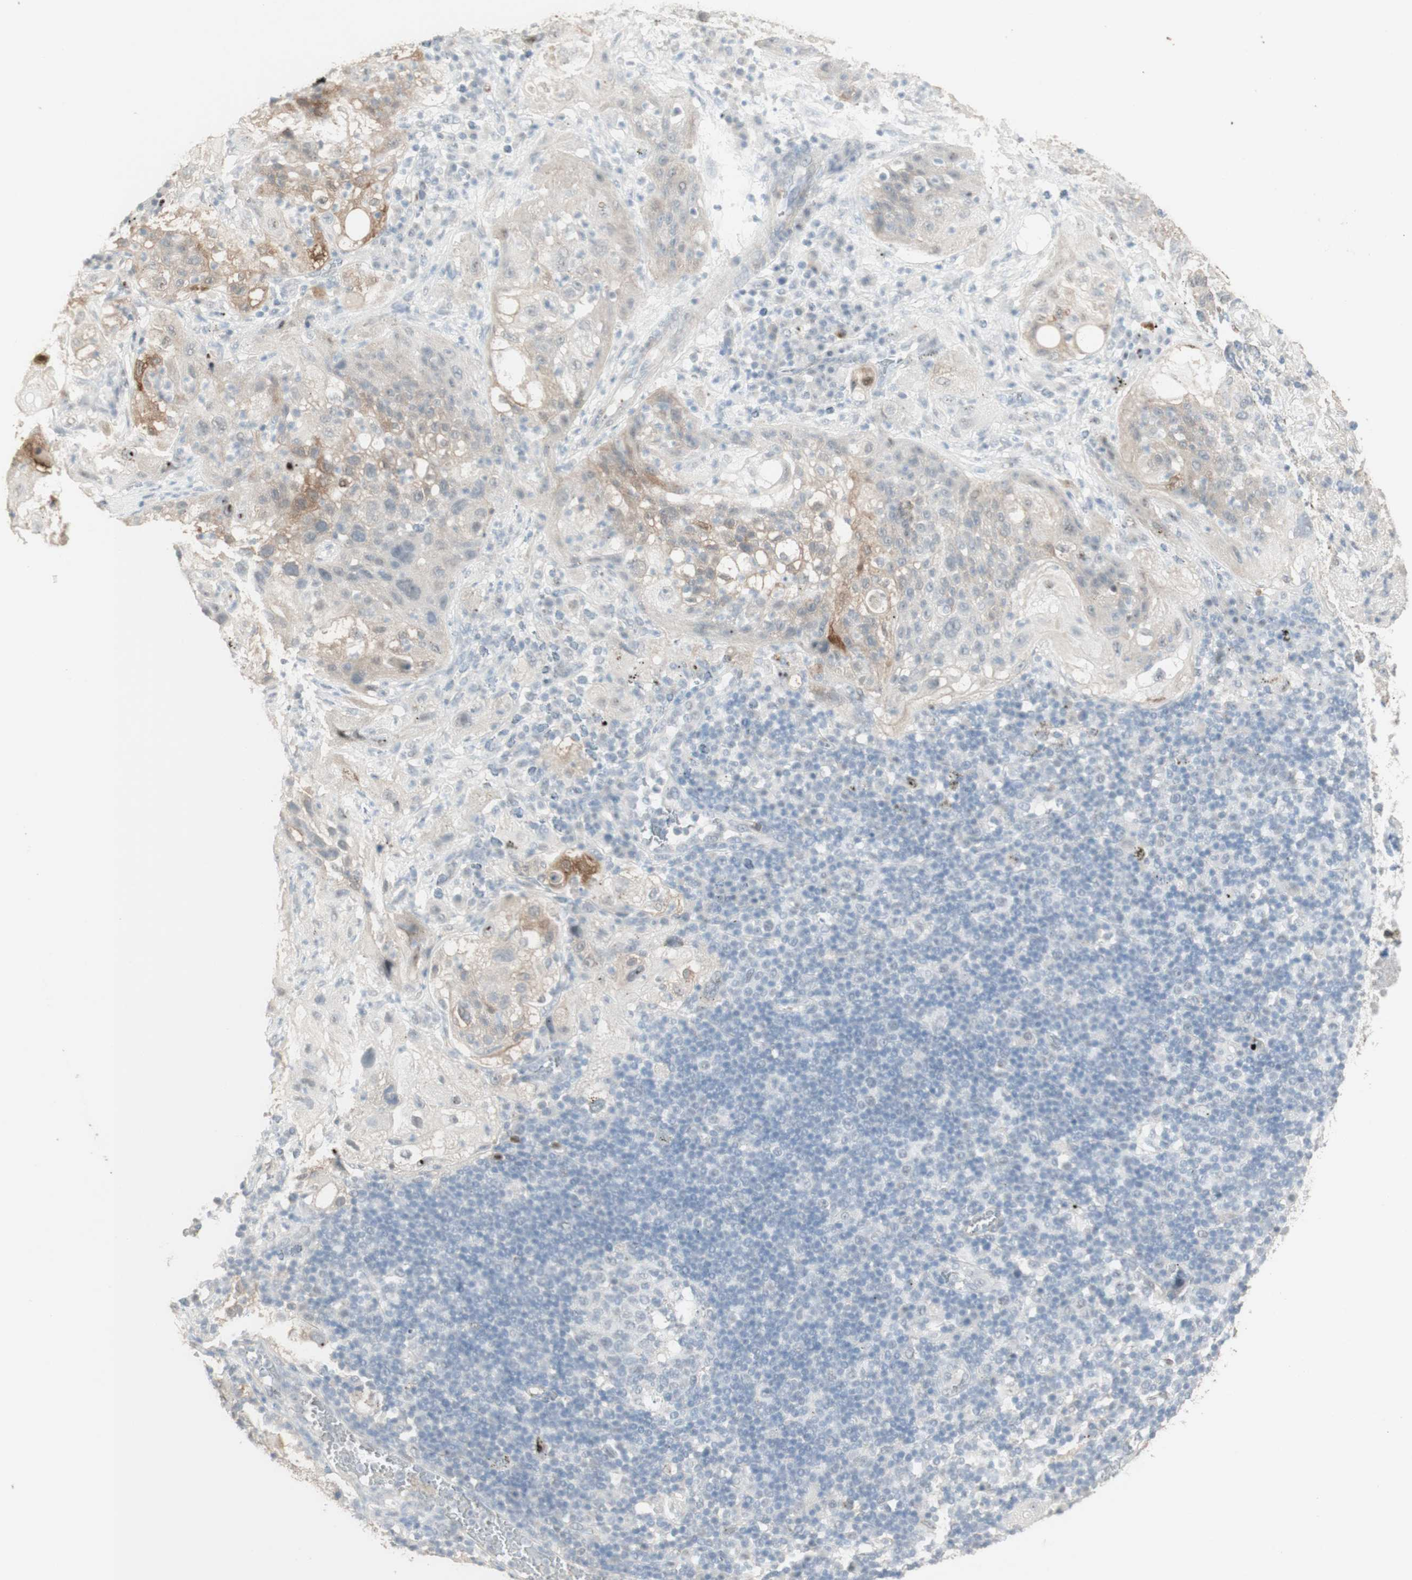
{"staining": {"intensity": "moderate", "quantity": "<25%", "location": "cytoplasmic/membranous"}, "tissue": "lung cancer", "cell_type": "Tumor cells", "image_type": "cancer", "snomed": [{"axis": "morphology", "description": "Inflammation, NOS"}, {"axis": "morphology", "description": "Squamous cell carcinoma, NOS"}, {"axis": "topography", "description": "Lymph node"}, {"axis": "topography", "description": "Soft tissue"}, {"axis": "topography", "description": "Lung"}], "caption": "High-magnification brightfield microscopy of lung cancer stained with DAB (brown) and counterstained with hematoxylin (blue). tumor cells exhibit moderate cytoplasmic/membranous expression is identified in about<25% of cells.", "gene": "MUC3A", "patient": {"sex": "male", "age": 66}}